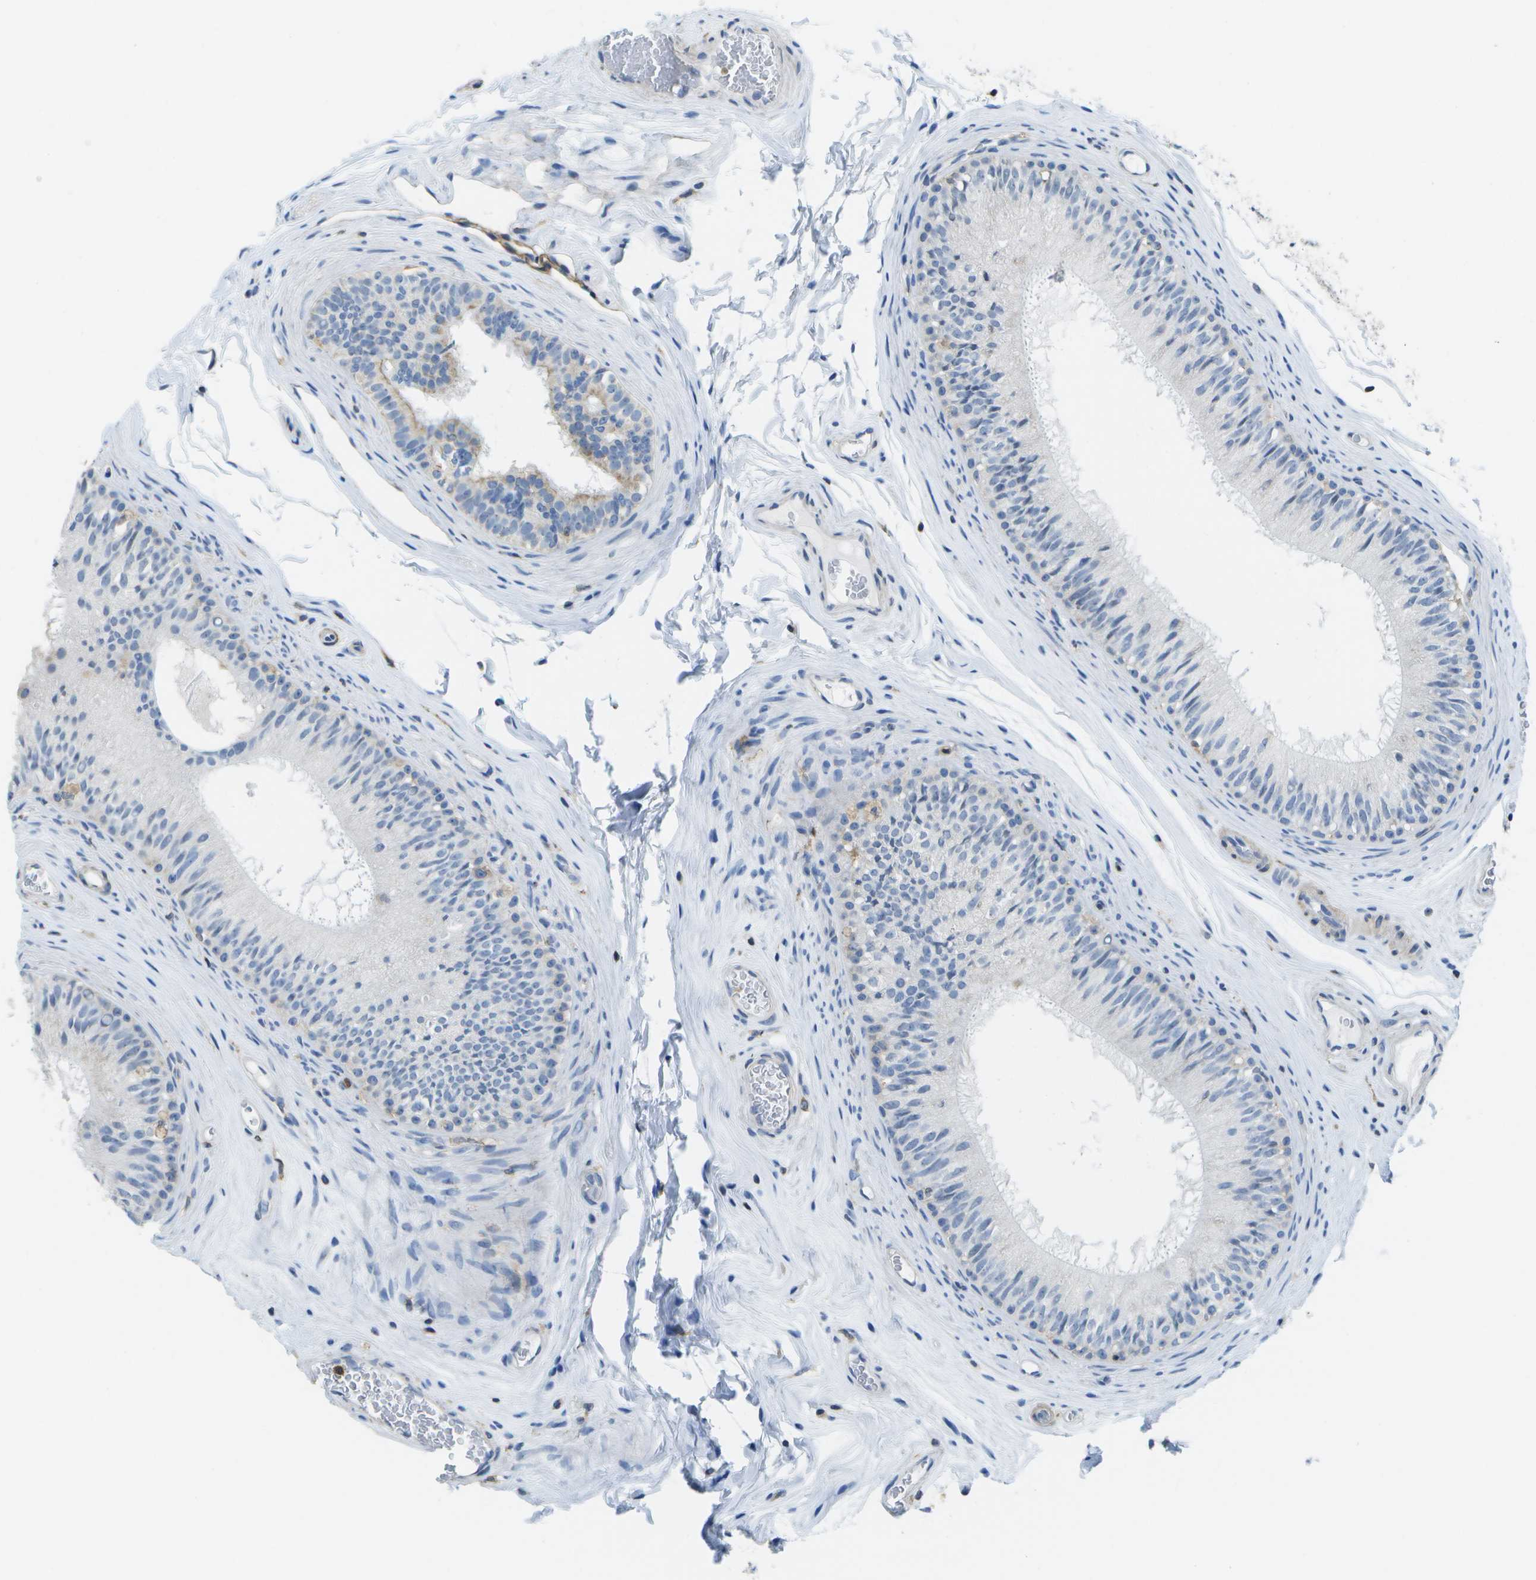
{"staining": {"intensity": "weak", "quantity": "<25%", "location": "cytoplasmic/membranous"}, "tissue": "epididymis", "cell_type": "Glandular cells", "image_type": "normal", "snomed": [{"axis": "morphology", "description": "Normal tissue, NOS"}, {"axis": "topography", "description": "Testis"}, {"axis": "topography", "description": "Epididymis"}], "caption": "The IHC image has no significant expression in glandular cells of epididymis. The staining is performed using DAB (3,3'-diaminobenzidine) brown chromogen with nuclei counter-stained in using hematoxylin.", "gene": "RCSD1", "patient": {"sex": "male", "age": 36}}